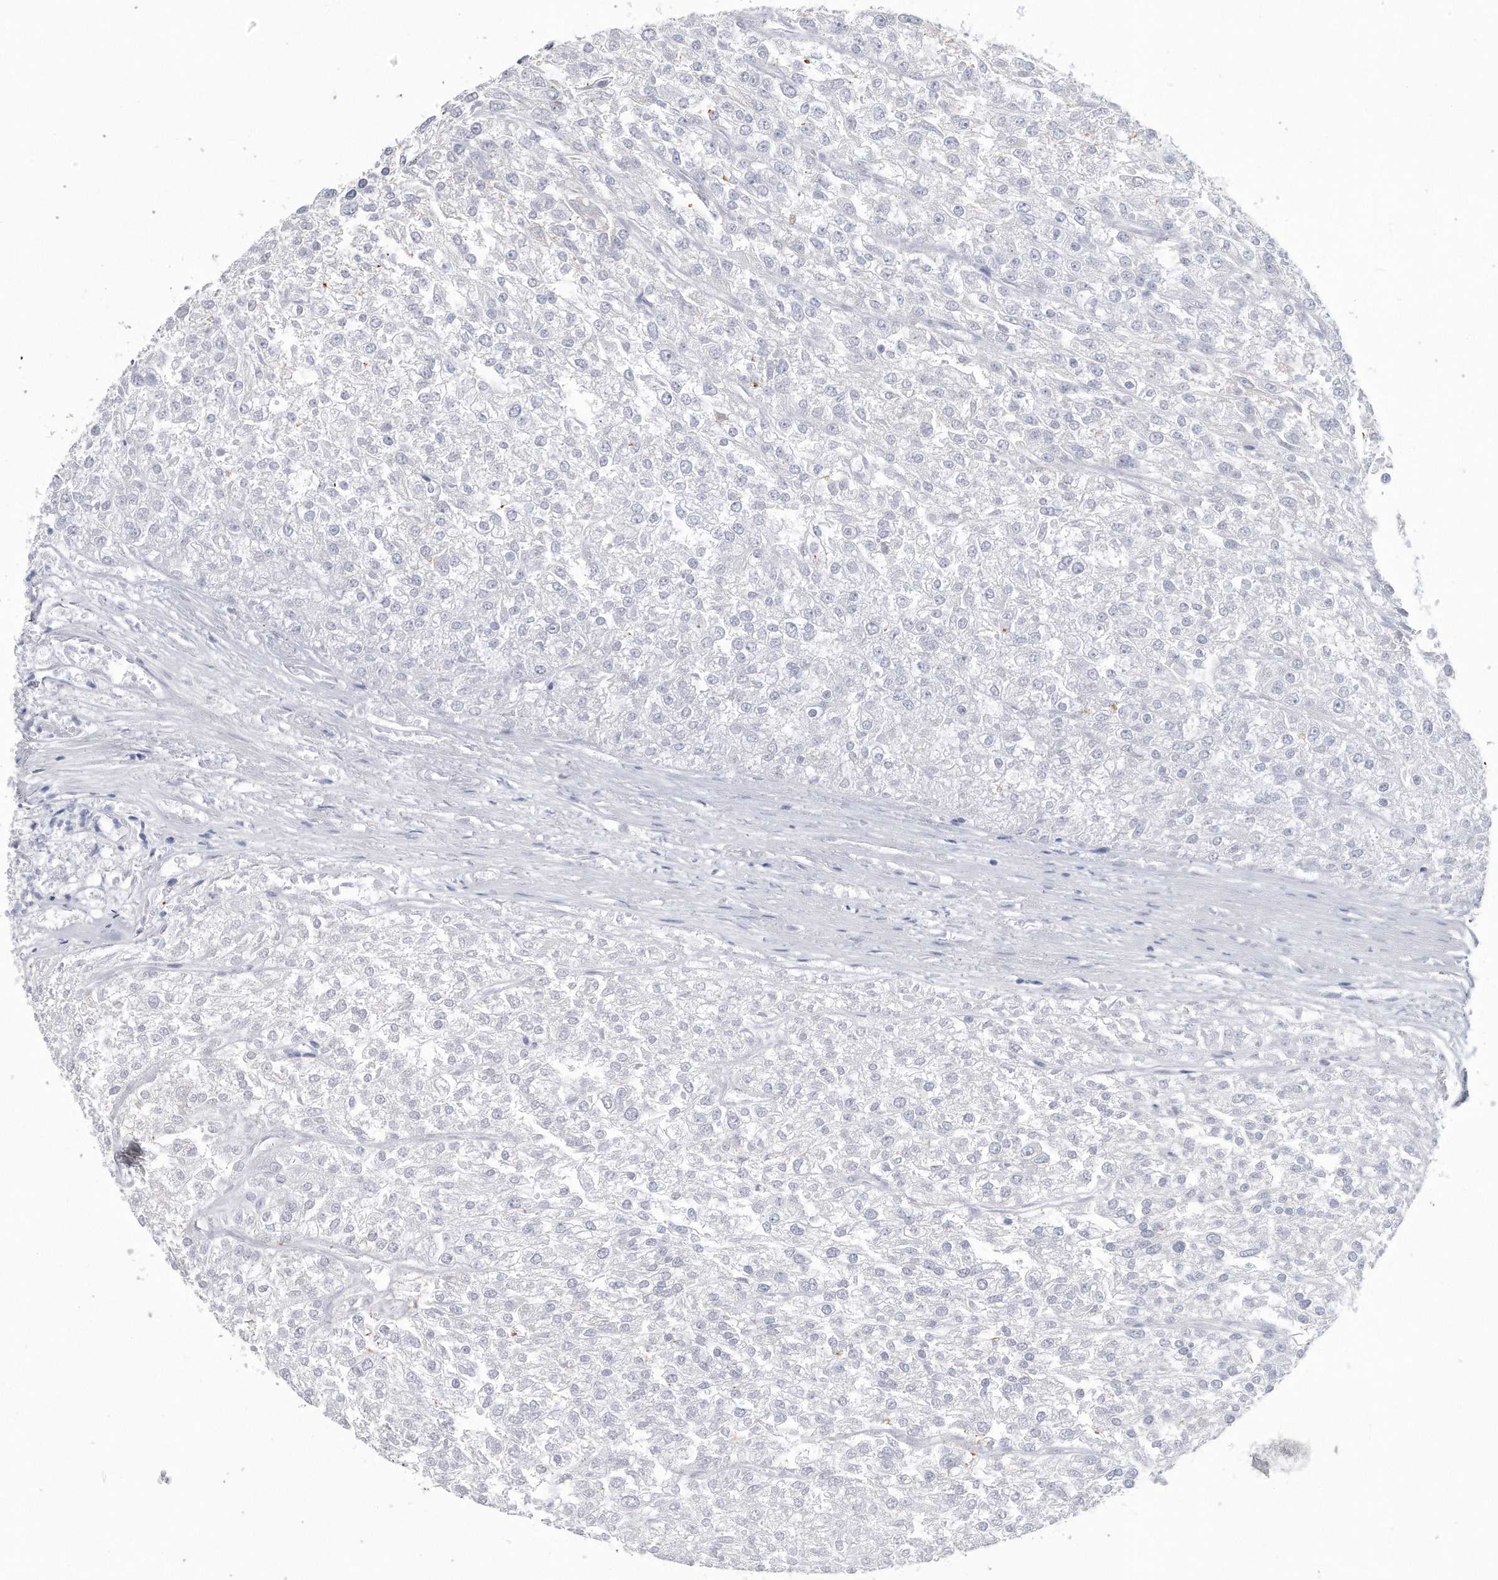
{"staining": {"intensity": "negative", "quantity": "none", "location": "none"}, "tissue": "renal cancer", "cell_type": "Tumor cells", "image_type": "cancer", "snomed": [{"axis": "morphology", "description": "Adenocarcinoma, NOS"}, {"axis": "topography", "description": "Kidney"}], "caption": "Immunohistochemical staining of human renal cancer (adenocarcinoma) reveals no significant staining in tumor cells.", "gene": "PYGB", "patient": {"sex": "female", "age": 54}}